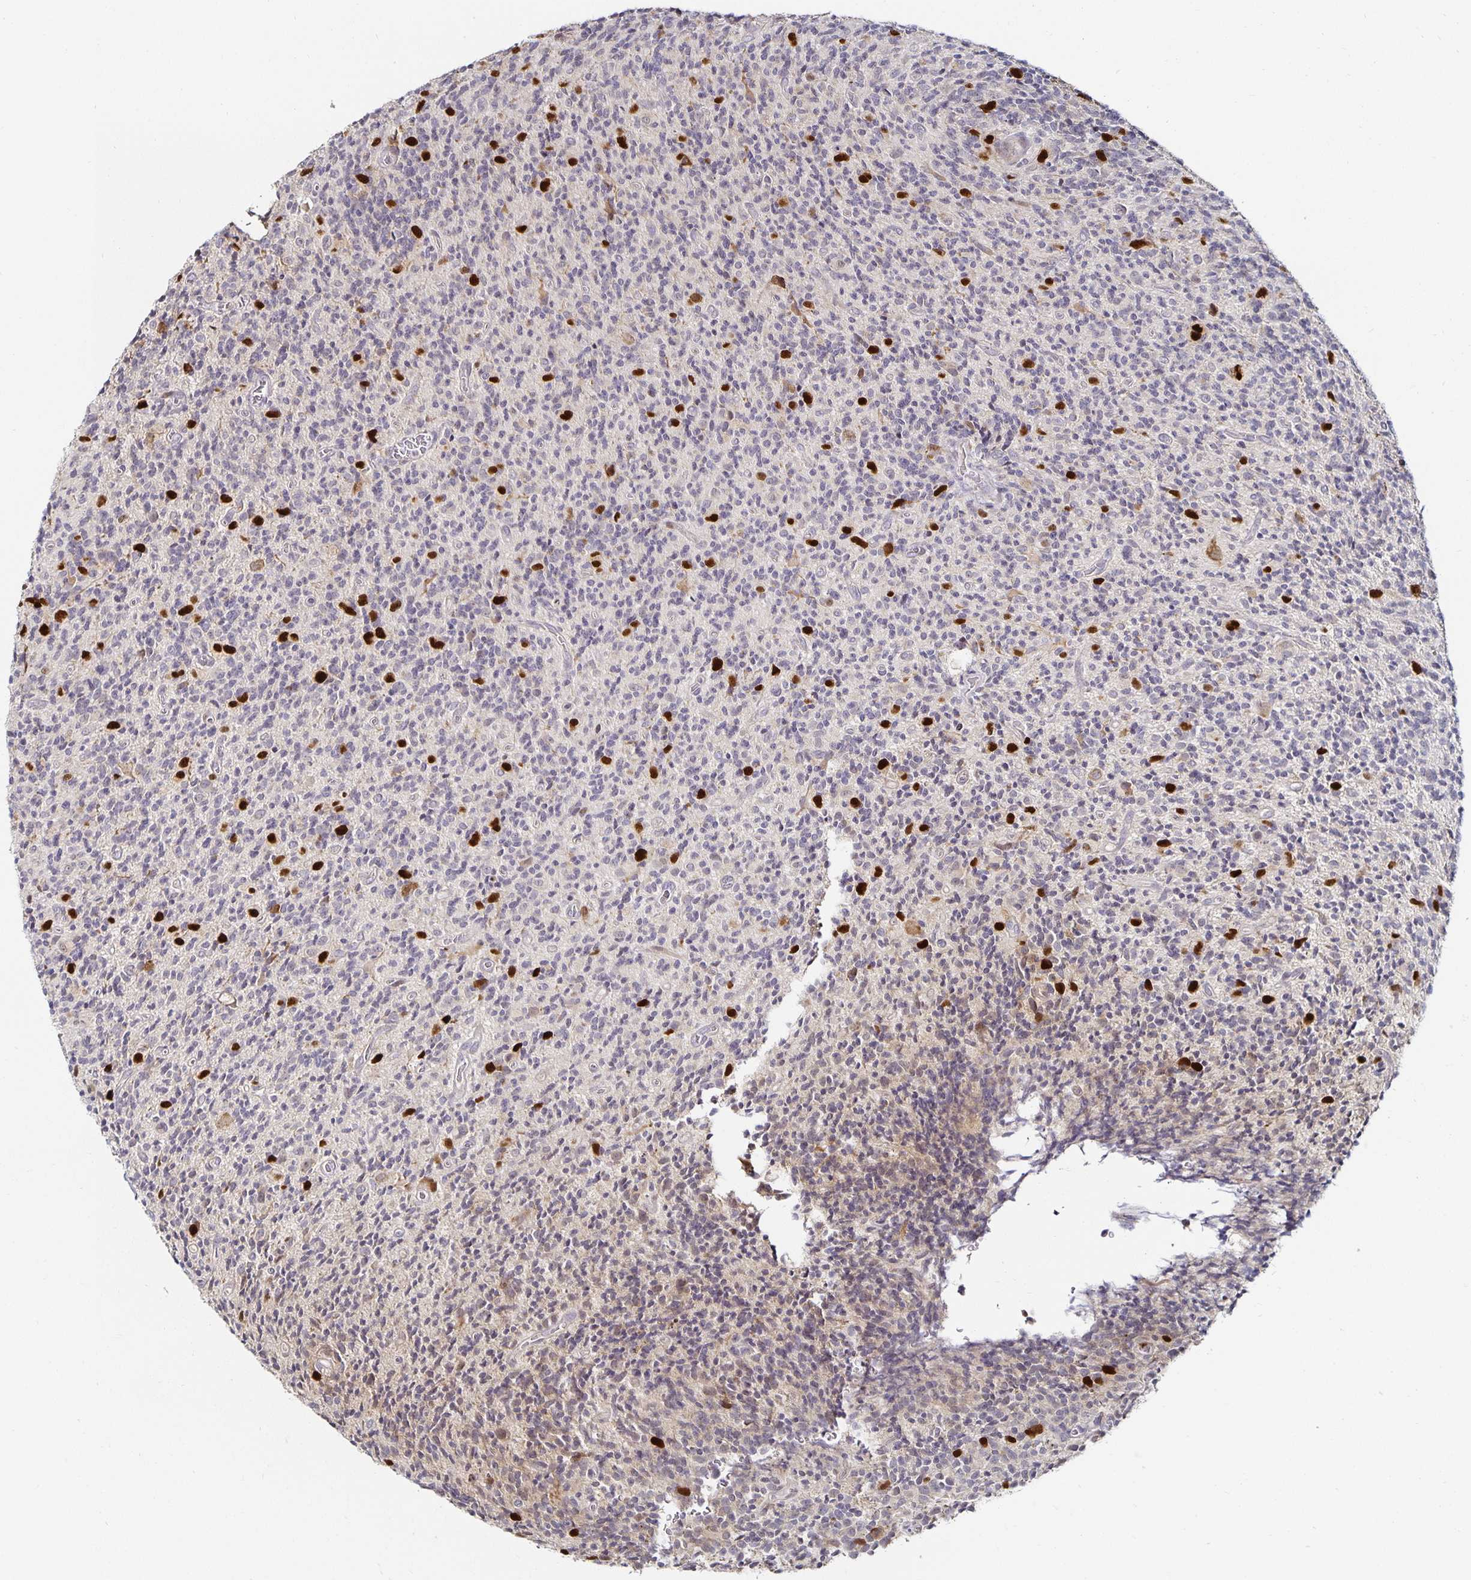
{"staining": {"intensity": "strong", "quantity": "<25%", "location": "nuclear"}, "tissue": "glioma", "cell_type": "Tumor cells", "image_type": "cancer", "snomed": [{"axis": "morphology", "description": "Glioma, malignant, High grade"}, {"axis": "topography", "description": "Brain"}], "caption": "Human glioma stained with a protein marker reveals strong staining in tumor cells.", "gene": "ANLN", "patient": {"sex": "male", "age": 76}}